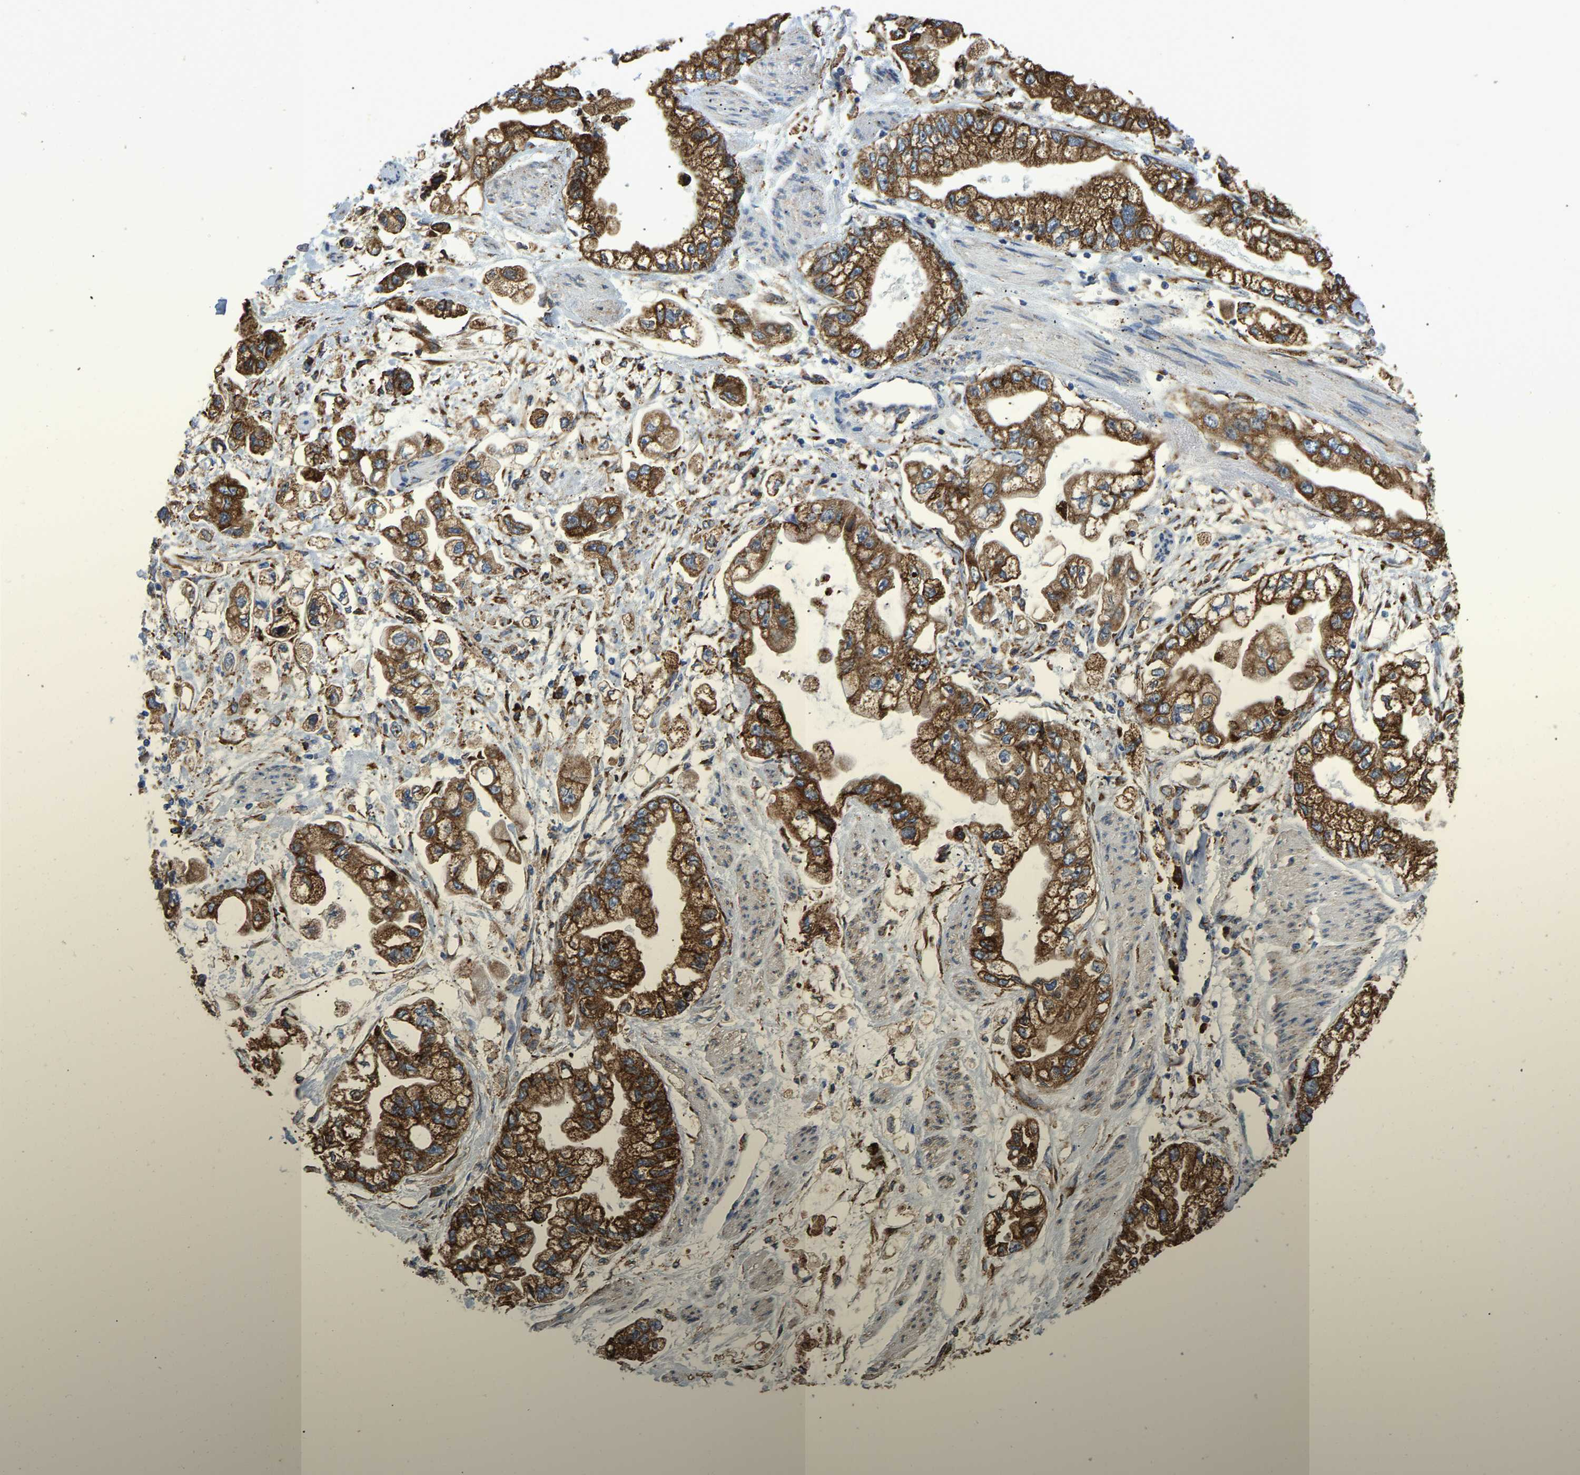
{"staining": {"intensity": "strong", "quantity": ">75%", "location": "cytoplasmic/membranous"}, "tissue": "stomach cancer", "cell_type": "Tumor cells", "image_type": "cancer", "snomed": [{"axis": "morphology", "description": "Normal tissue, NOS"}, {"axis": "morphology", "description": "Adenocarcinoma, NOS"}, {"axis": "topography", "description": "Stomach"}], "caption": "About >75% of tumor cells in human stomach adenocarcinoma display strong cytoplasmic/membranous protein staining as visualized by brown immunohistochemical staining.", "gene": "P4HB", "patient": {"sex": "male", "age": 62}}